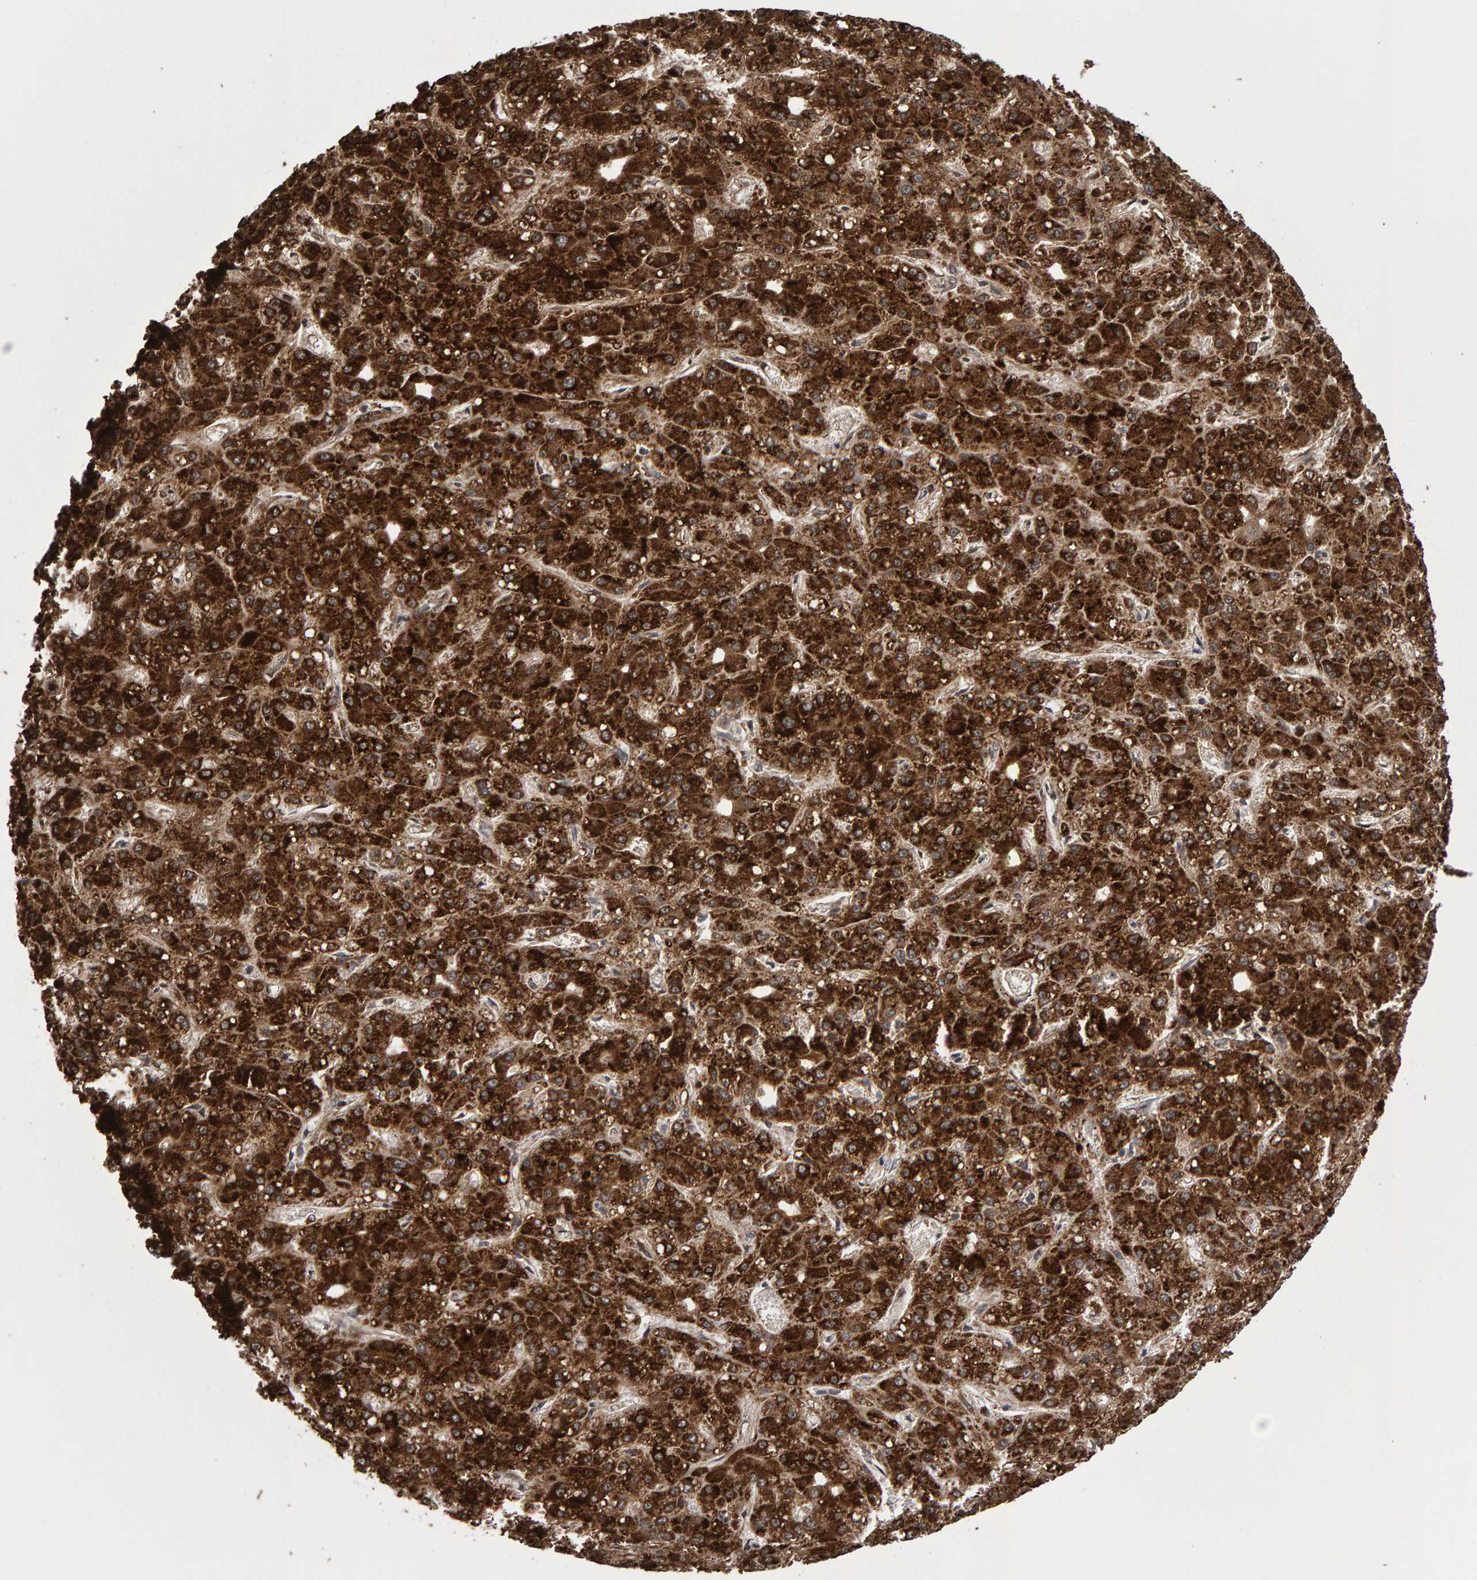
{"staining": {"intensity": "strong", "quantity": ">75%", "location": "cytoplasmic/membranous"}, "tissue": "liver cancer", "cell_type": "Tumor cells", "image_type": "cancer", "snomed": [{"axis": "morphology", "description": "Carcinoma, Hepatocellular, NOS"}, {"axis": "topography", "description": "Liver"}], "caption": "The immunohistochemical stain shows strong cytoplasmic/membranous staining in tumor cells of liver cancer (hepatocellular carcinoma) tissue.", "gene": "PECR", "patient": {"sex": "male", "age": 67}}